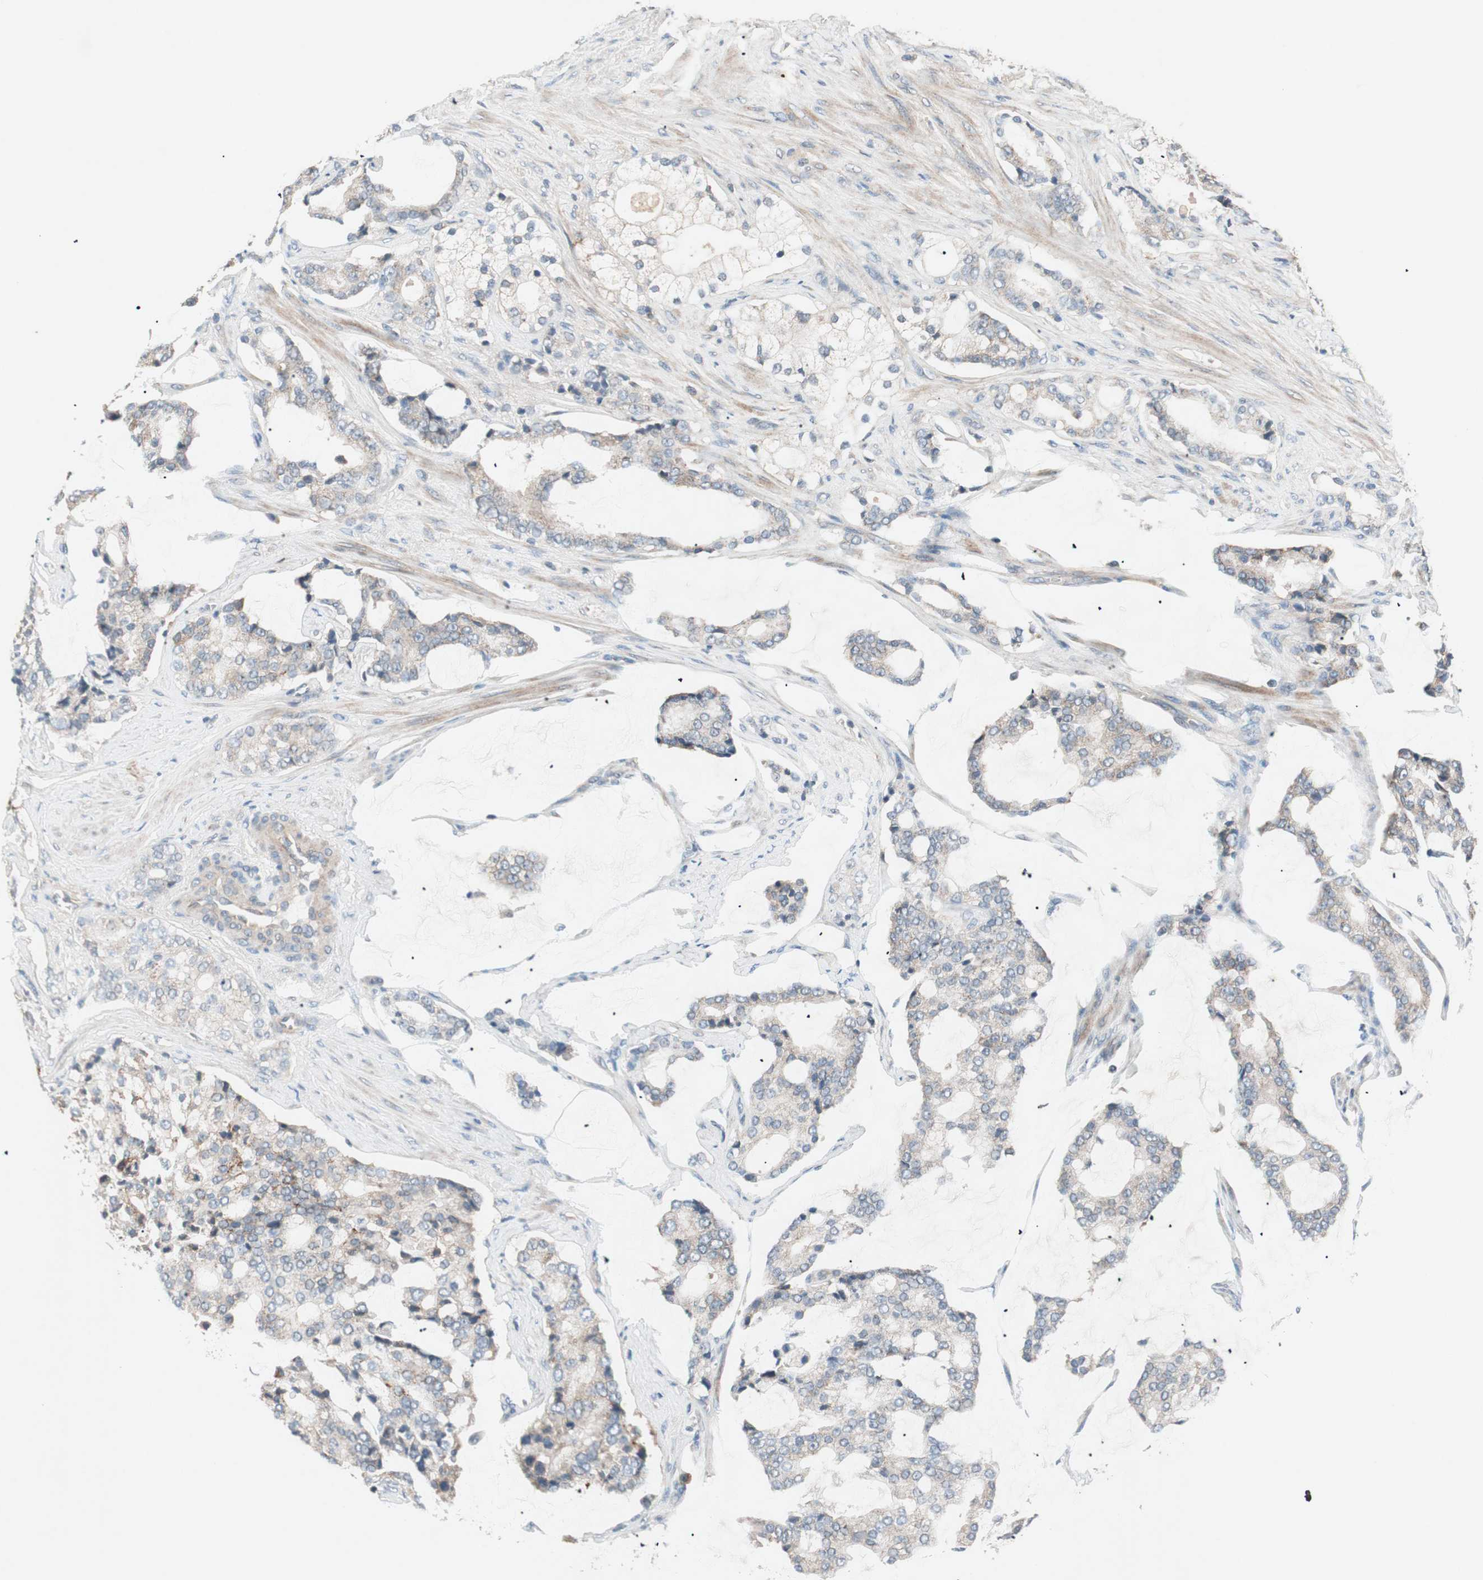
{"staining": {"intensity": "weak", "quantity": "25%-75%", "location": "cytoplasmic/membranous"}, "tissue": "prostate cancer", "cell_type": "Tumor cells", "image_type": "cancer", "snomed": [{"axis": "morphology", "description": "Adenocarcinoma, Low grade"}, {"axis": "topography", "description": "Prostate"}], "caption": "Tumor cells show low levels of weak cytoplasmic/membranous staining in about 25%-75% of cells in prostate cancer.", "gene": "HPN", "patient": {"sex": "male", "age": 58}}